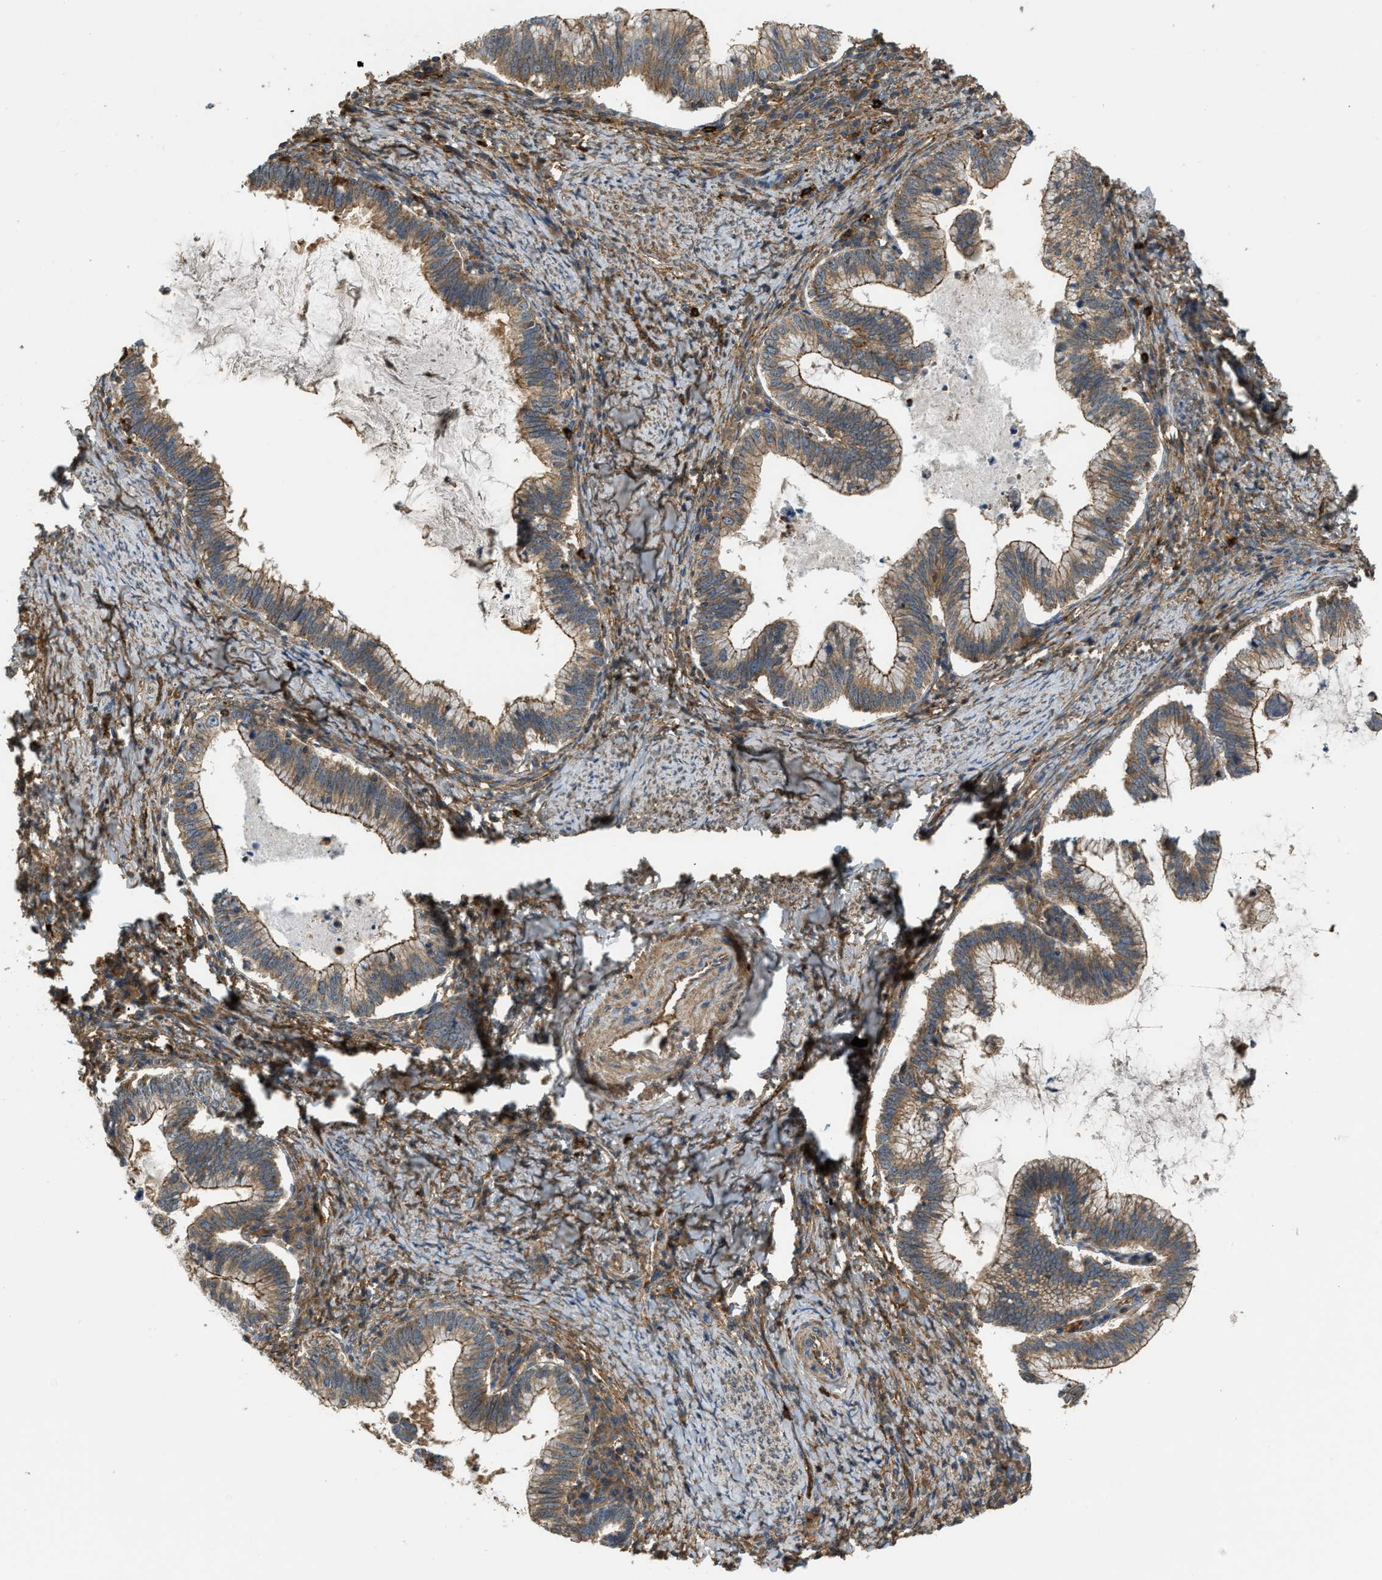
{"staining": {"intensity": "moderate", "quantity": ">75%", "location": "cytoplasmic/membranous"}, "tissue": "cervical cancer", "cell_type": "Tumor cells", "image_type": "cancer", "snomed": [{"axis": "morphology", "description": "Adenocarcinoma, NOS"}, {"axis": "topography", "description": "Cervix"}], "caption": "Immunohistochemical staining of adenocarcinoma (cervical) demonstrates medium levels of moderate cytoplasmic/membranous positivity in approximately >75% of tumor cells. (DAB (3,3'-diaminobenzidine) IHC with brightfield microscopy, high magnification).", "gene": "BAG4", "patient": {"sex": "female", "age": 36}}